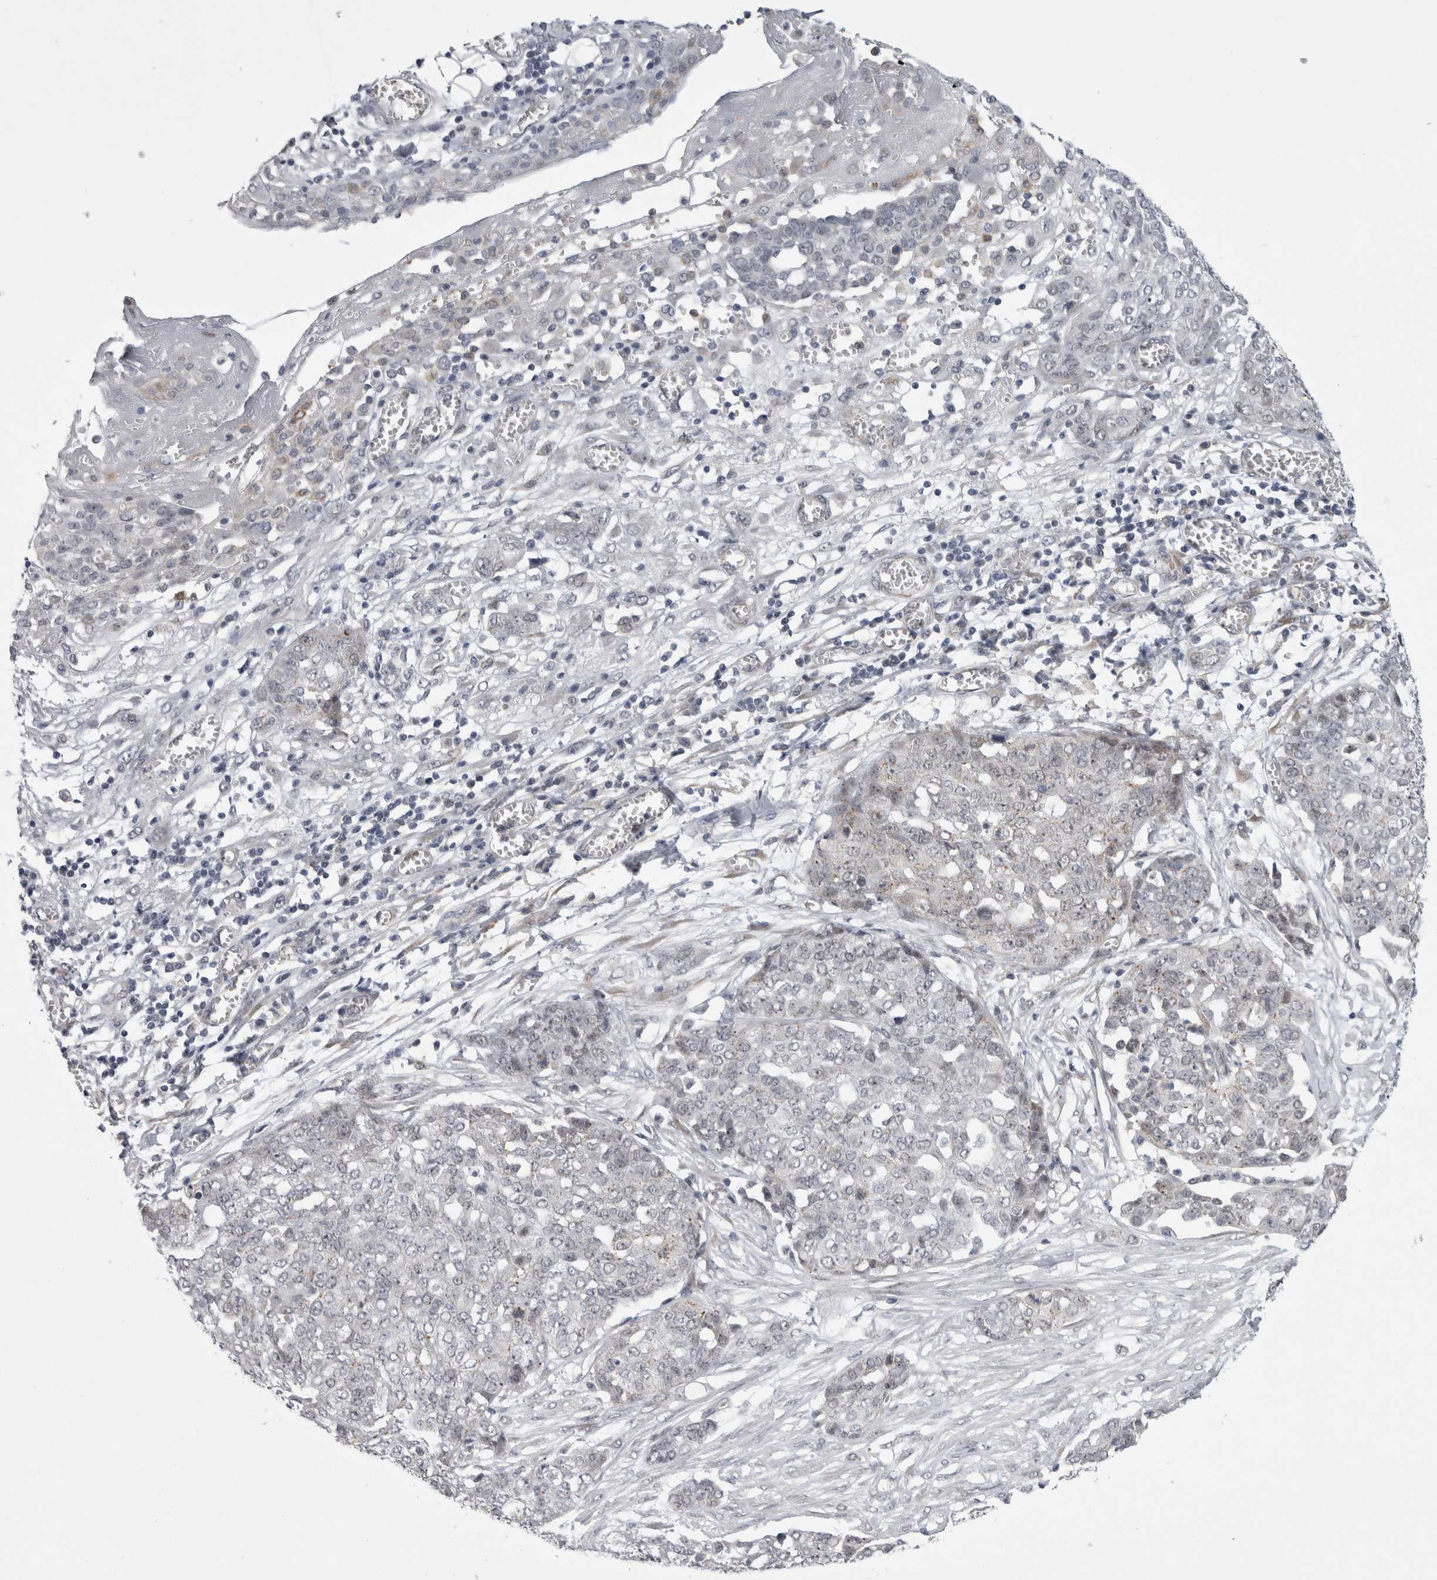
{"staining": {"intensity": "negative", "quantity": "none", "location": "none"}, "tissue": "ovarian cancer", "cell_type": "Tumor cells", "image_type": "cancer", "snomed": [{"axis": "morphology", "description": "Cystadenocarcinoma, serous, NOS"}, {"axis": "topography", "description": "Soft tissue"}, {"axis": "topography", "description": "Ovary"}], "caption": "The immunohistochemistry histopathology image has no significant expression in tumor cells of ovarian cancer (serous cystadenocarcinoma) tissue.", "gene": "PARP11", "patient": {"sex": "female", "age": 57}}